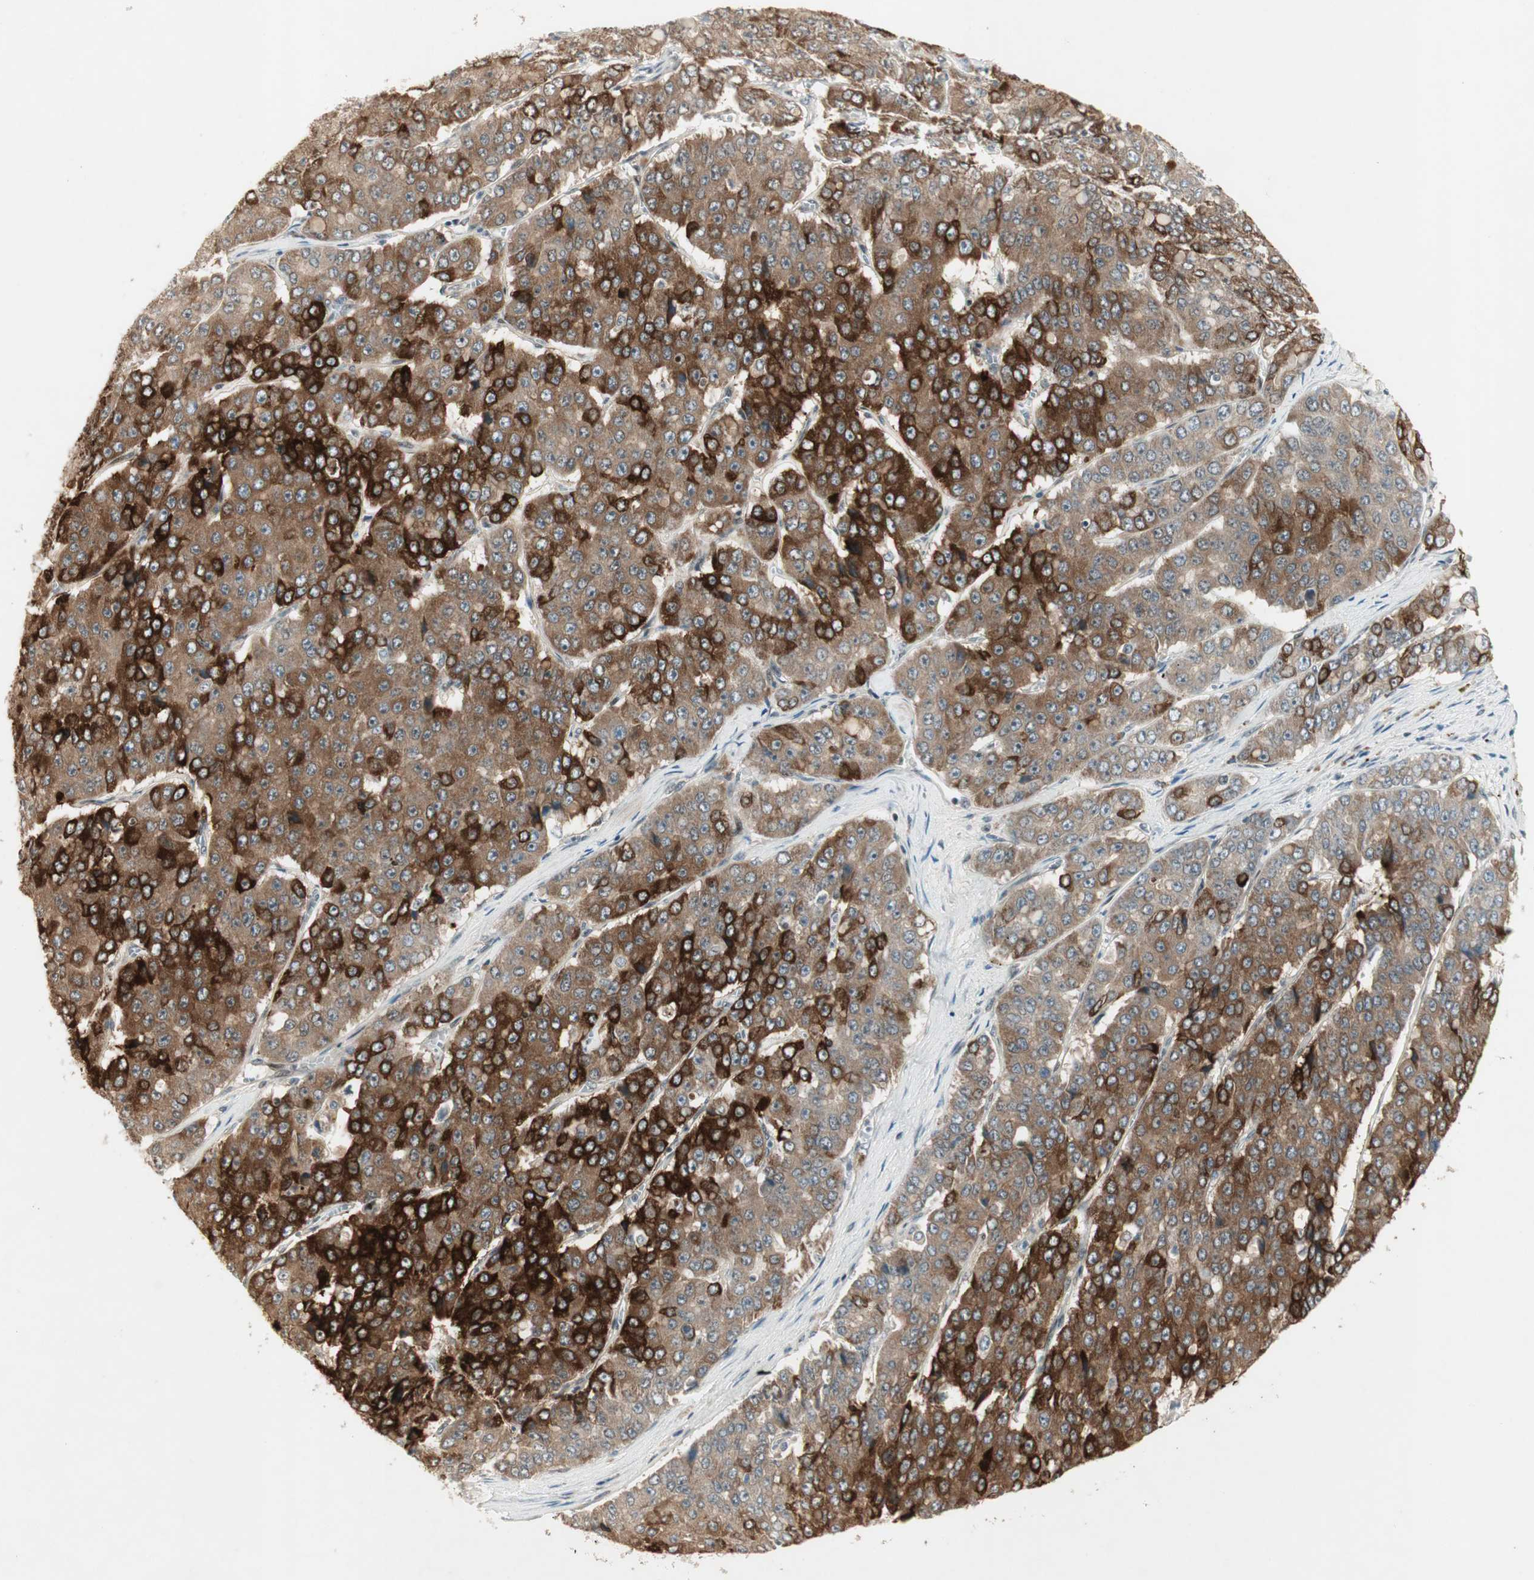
{"staining": {"intensity": "strong", "quantity": "25%-75%", "location": "cytoplasmic/membranous"}, "tissue": "pancreatic cancer", "cell_type": "Tumor cells", "image_type": "cancer", "snomed": [{"axis": "morphology", "description": "Adenocarcinoma, NOS"}, {"axis": "topography", "description": "Pancreas"}], "caption": "Pancreatic cancer (adenocarcinoma) stained with DAB immunohistochemistry (IHC) reveals high levels of strong cytoplasmic/membranous expression in about 25%-75% of tumor cells. The protein is stained brown, and the nuclei are stained in blue (DAB IHC with brightfield microscopy, high magnification).", "gene": "ACSL5", "patient": {"sex": "male", "age": 50}}